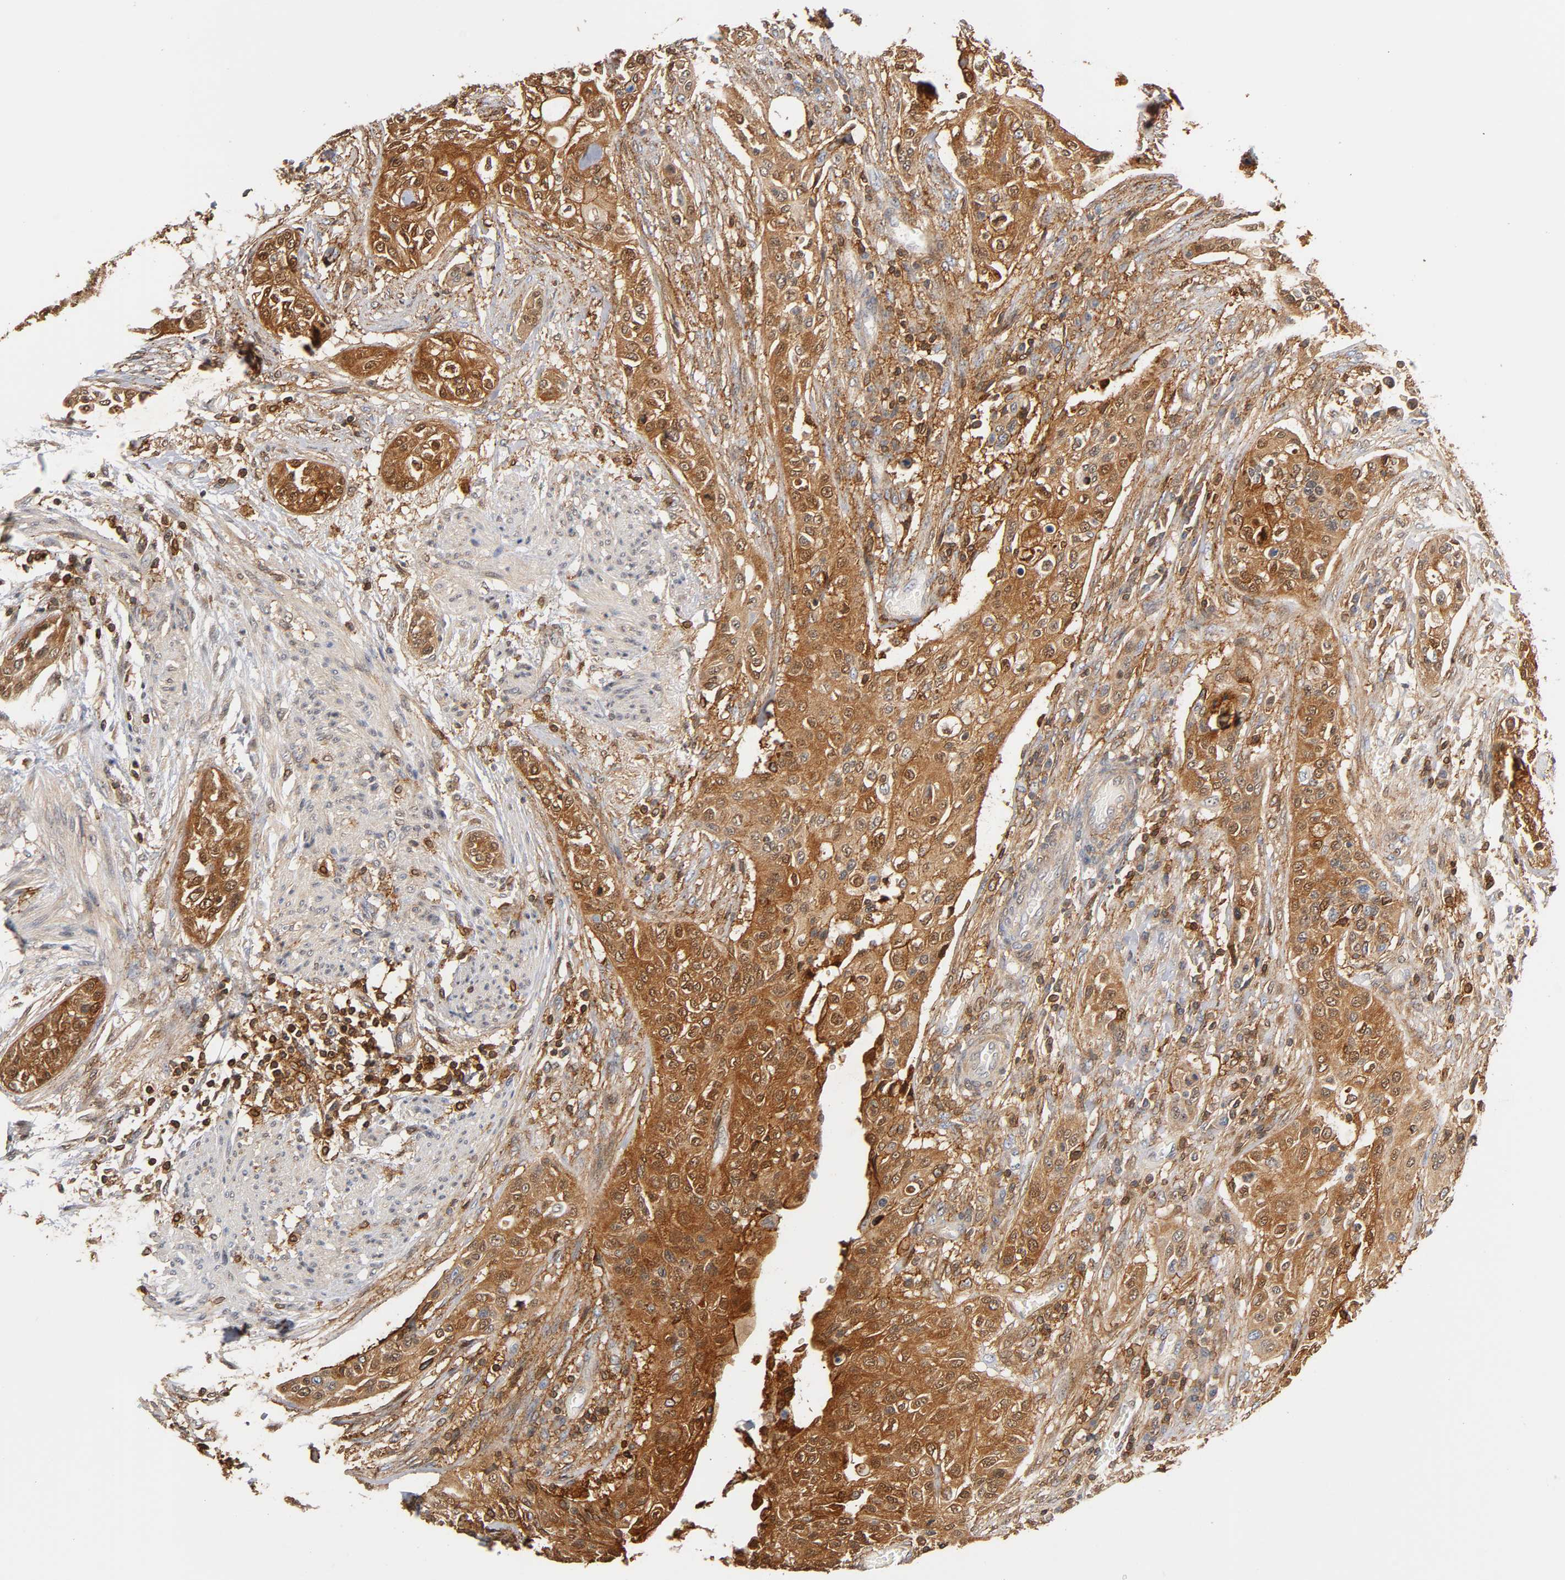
{"staining": {"intensity": "moderate", "quantity": ">75%", "location": "cytoplasmic/membranous,nuclear"}, "tissue": "urothelial cancer", "cell_type": "Tumor cells", "image_type": "cancer", "snomed": [{"axis": "morphology", "description": "Urothelial carcinoma, High grade"}, {"axis": "topography", "description": "Urinary bladder"}], "caption": "Brown immunohistochemical staining in human high-grade urothelial carcinoma shows moderate cytoplasmic/membranous and nuclear positivity in approximately >75% of tumor cells.", "gene": "ANXA11", "patient": {"sex": "male", "age": 74}}